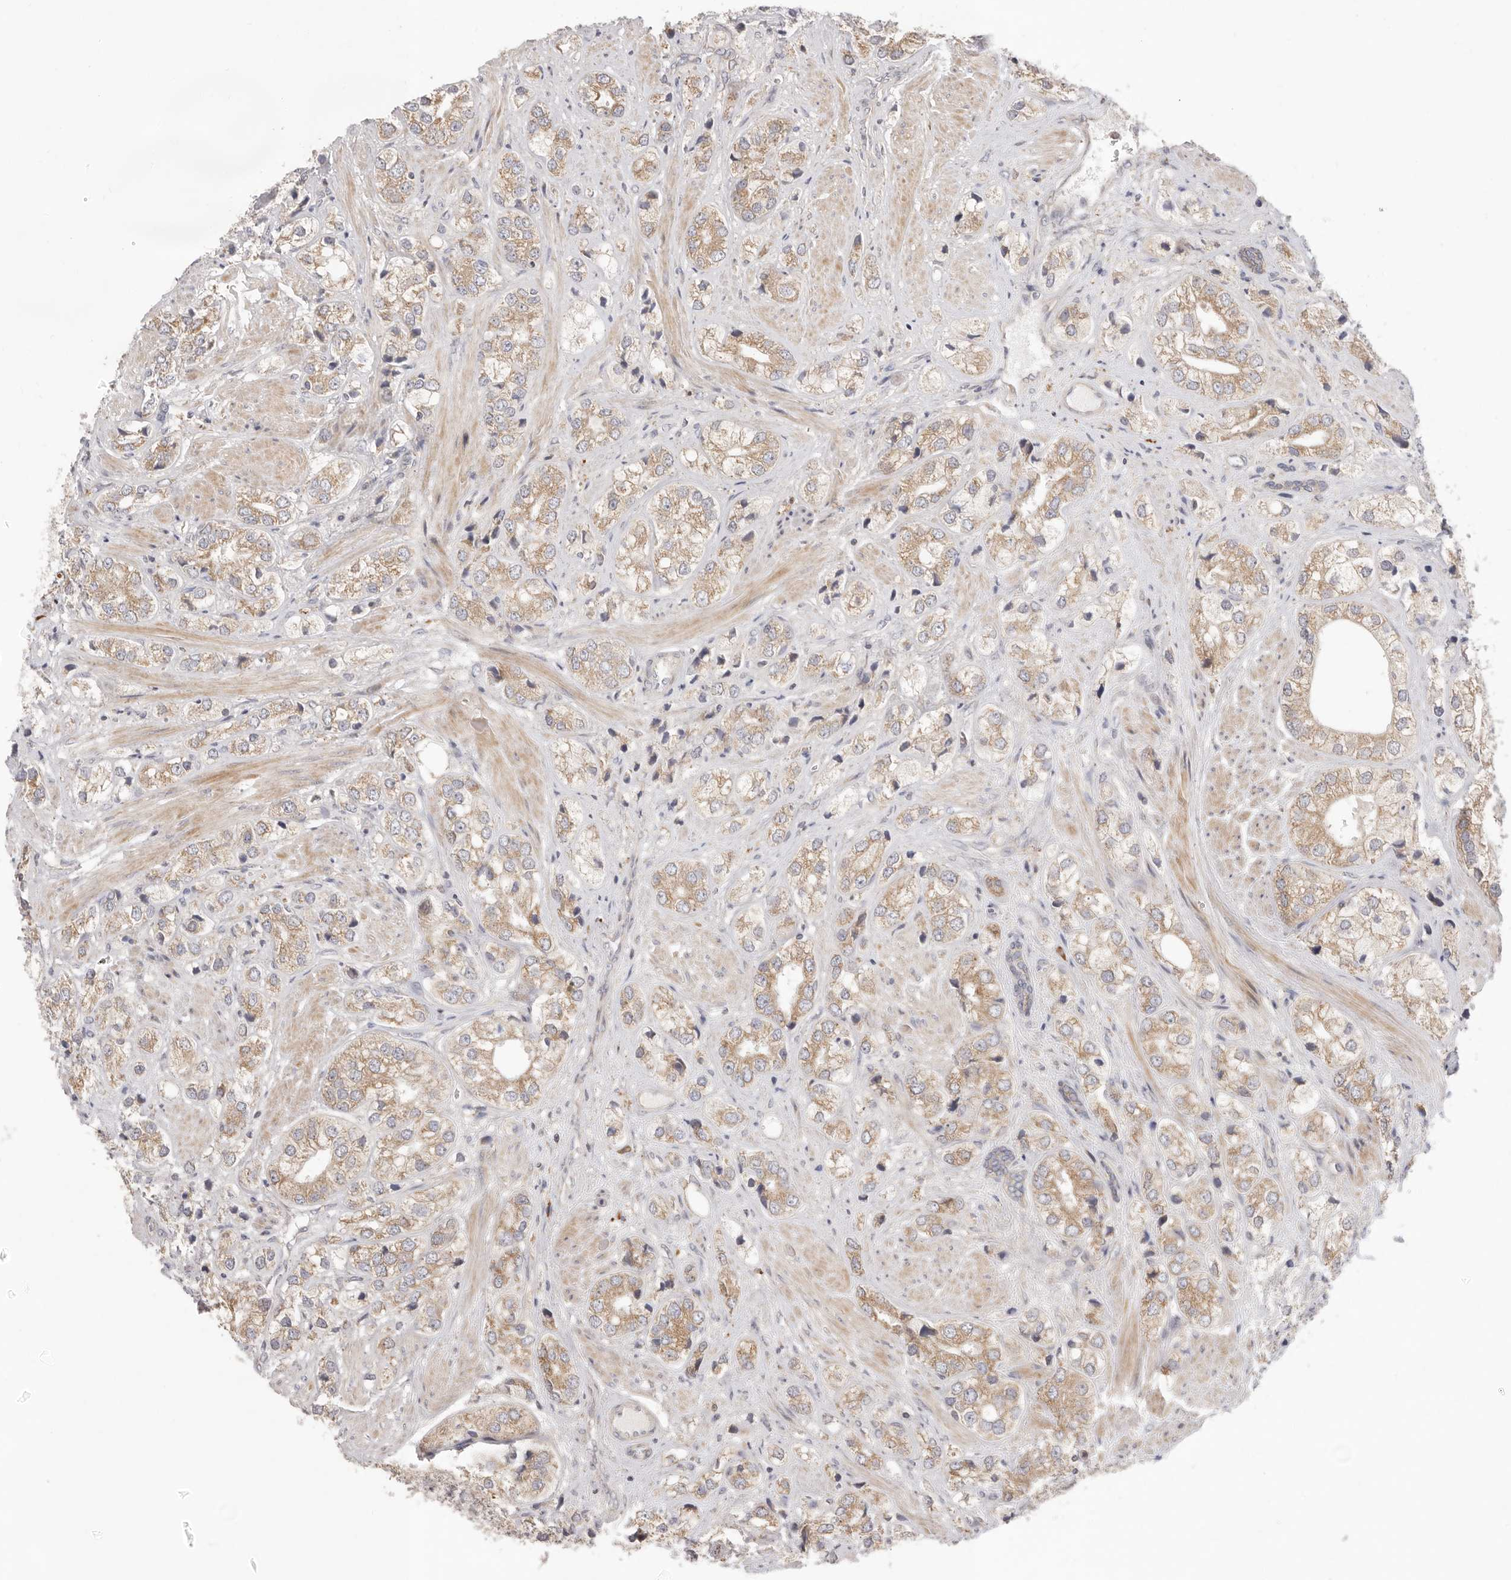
{"staining": {"intensity": "weak", "quantity": ">75%", "location": "cytoplasmic/membranous"}, "tissue": "prostate cancer", "cell_type": "Tumor cells", "image_type": "cancer", "snomed": [{"axis": "morphology", "description": "Adenocarcinoma, High grade"}, {"axis": "topography", "description": "Prostate"}], "caption": "Immunohistochemical staining of prostate adenocarcinoma (high-grade) shows weak cytoplasmic/membranous protein positivity in about >75% of tumor cells.", "gene": "USH1C", "patient": {"sex": "male", "age": 50}}